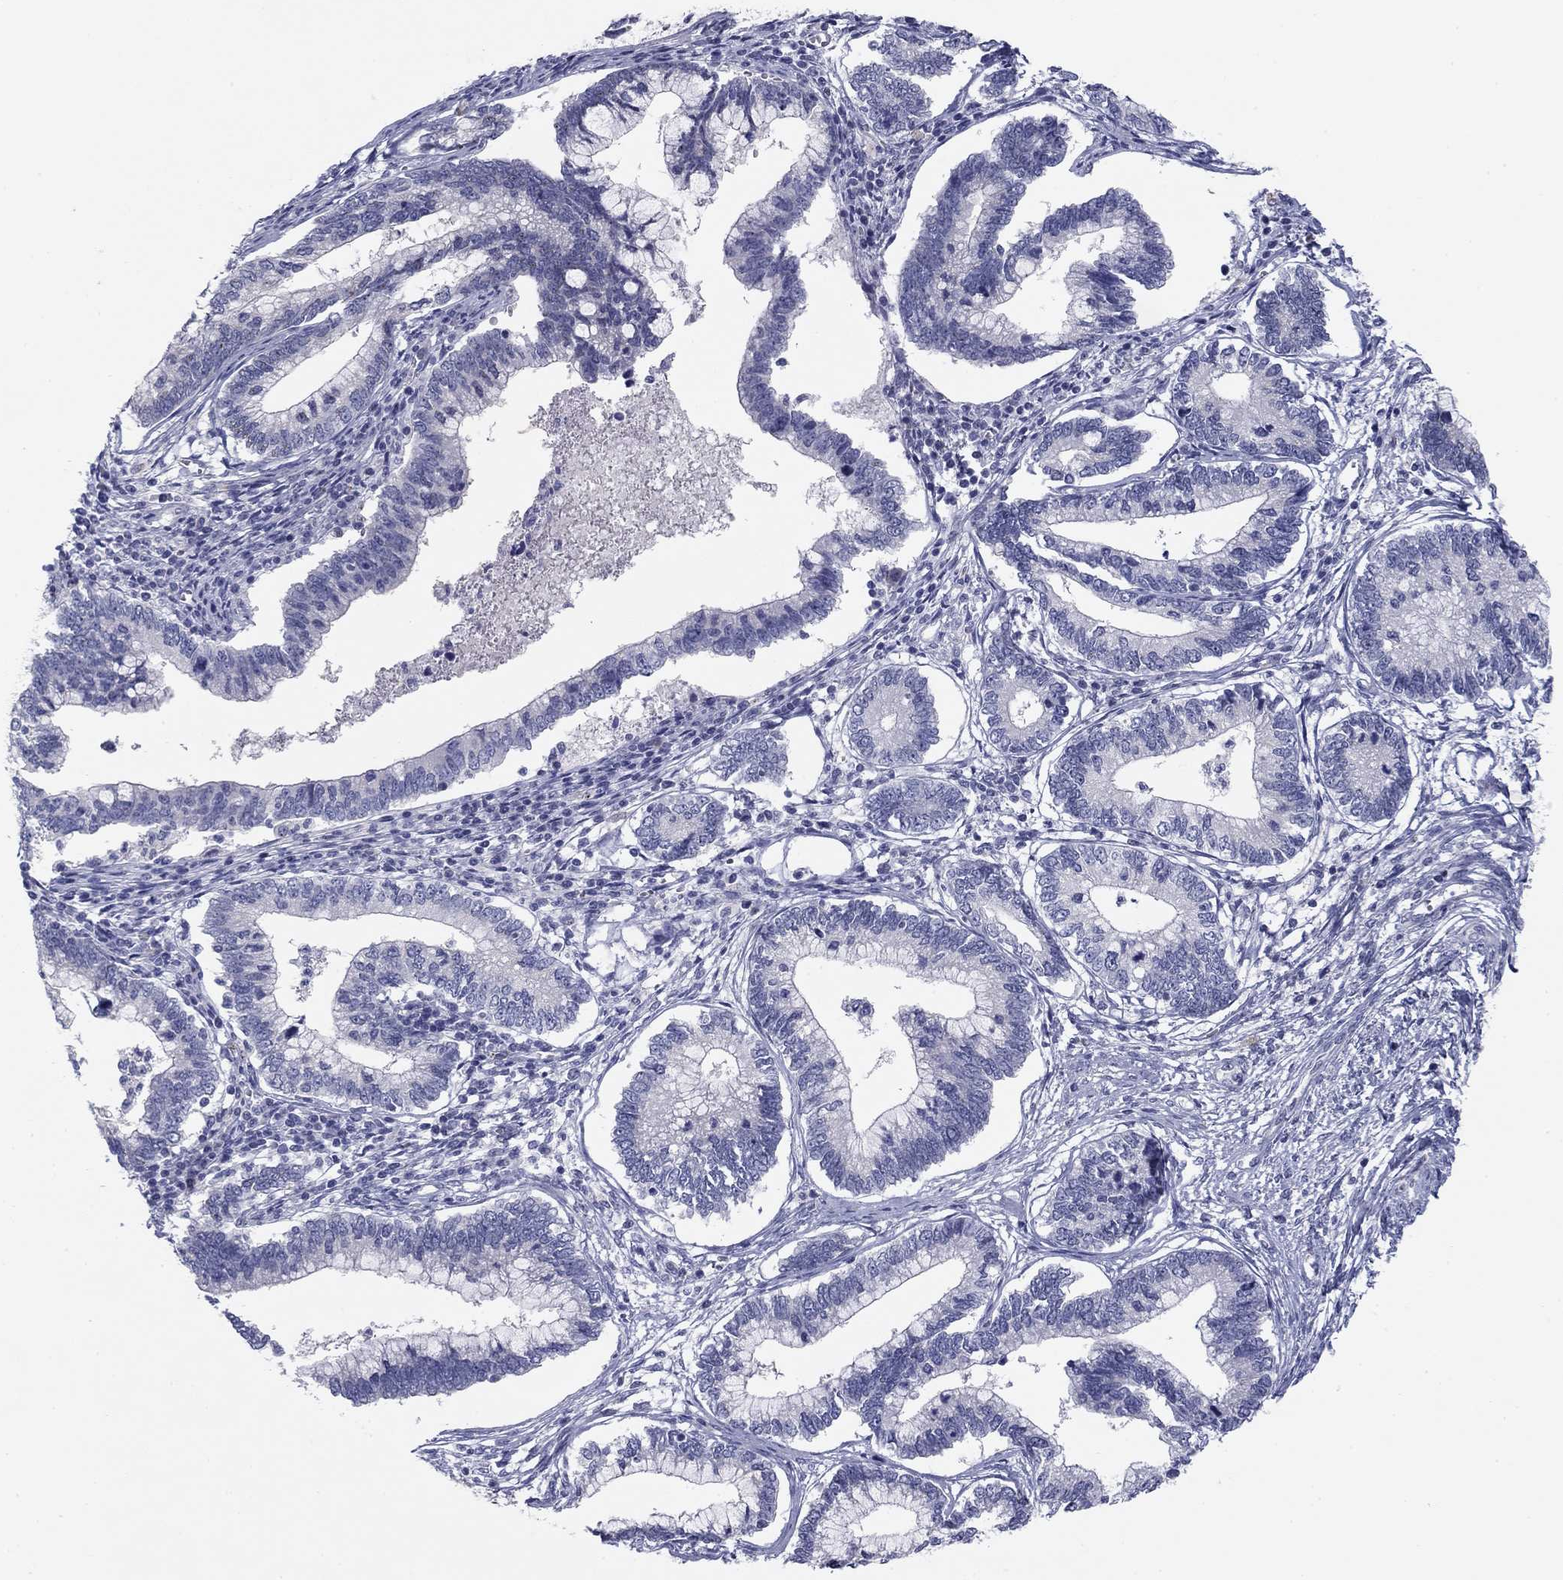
{"staining": {"intensity": "negative", "quantity": "none", "location": "none"}, "tissue": "cervical cancer", "cell_type": "Tumor cells", "image_type": "cancer", "snomed": [{"axis": "morphology", "description": "Adenocarcinoma, NOS"}, {"axis": "topography", "description": "Cervix"}], "caption": "This is an immunohistochemistry (IHC) image of human cervical cancer. There is no positivity in tumor cells.", "gene": "SEPTIN3", "patient": {"sex": "female", "age": 44}}